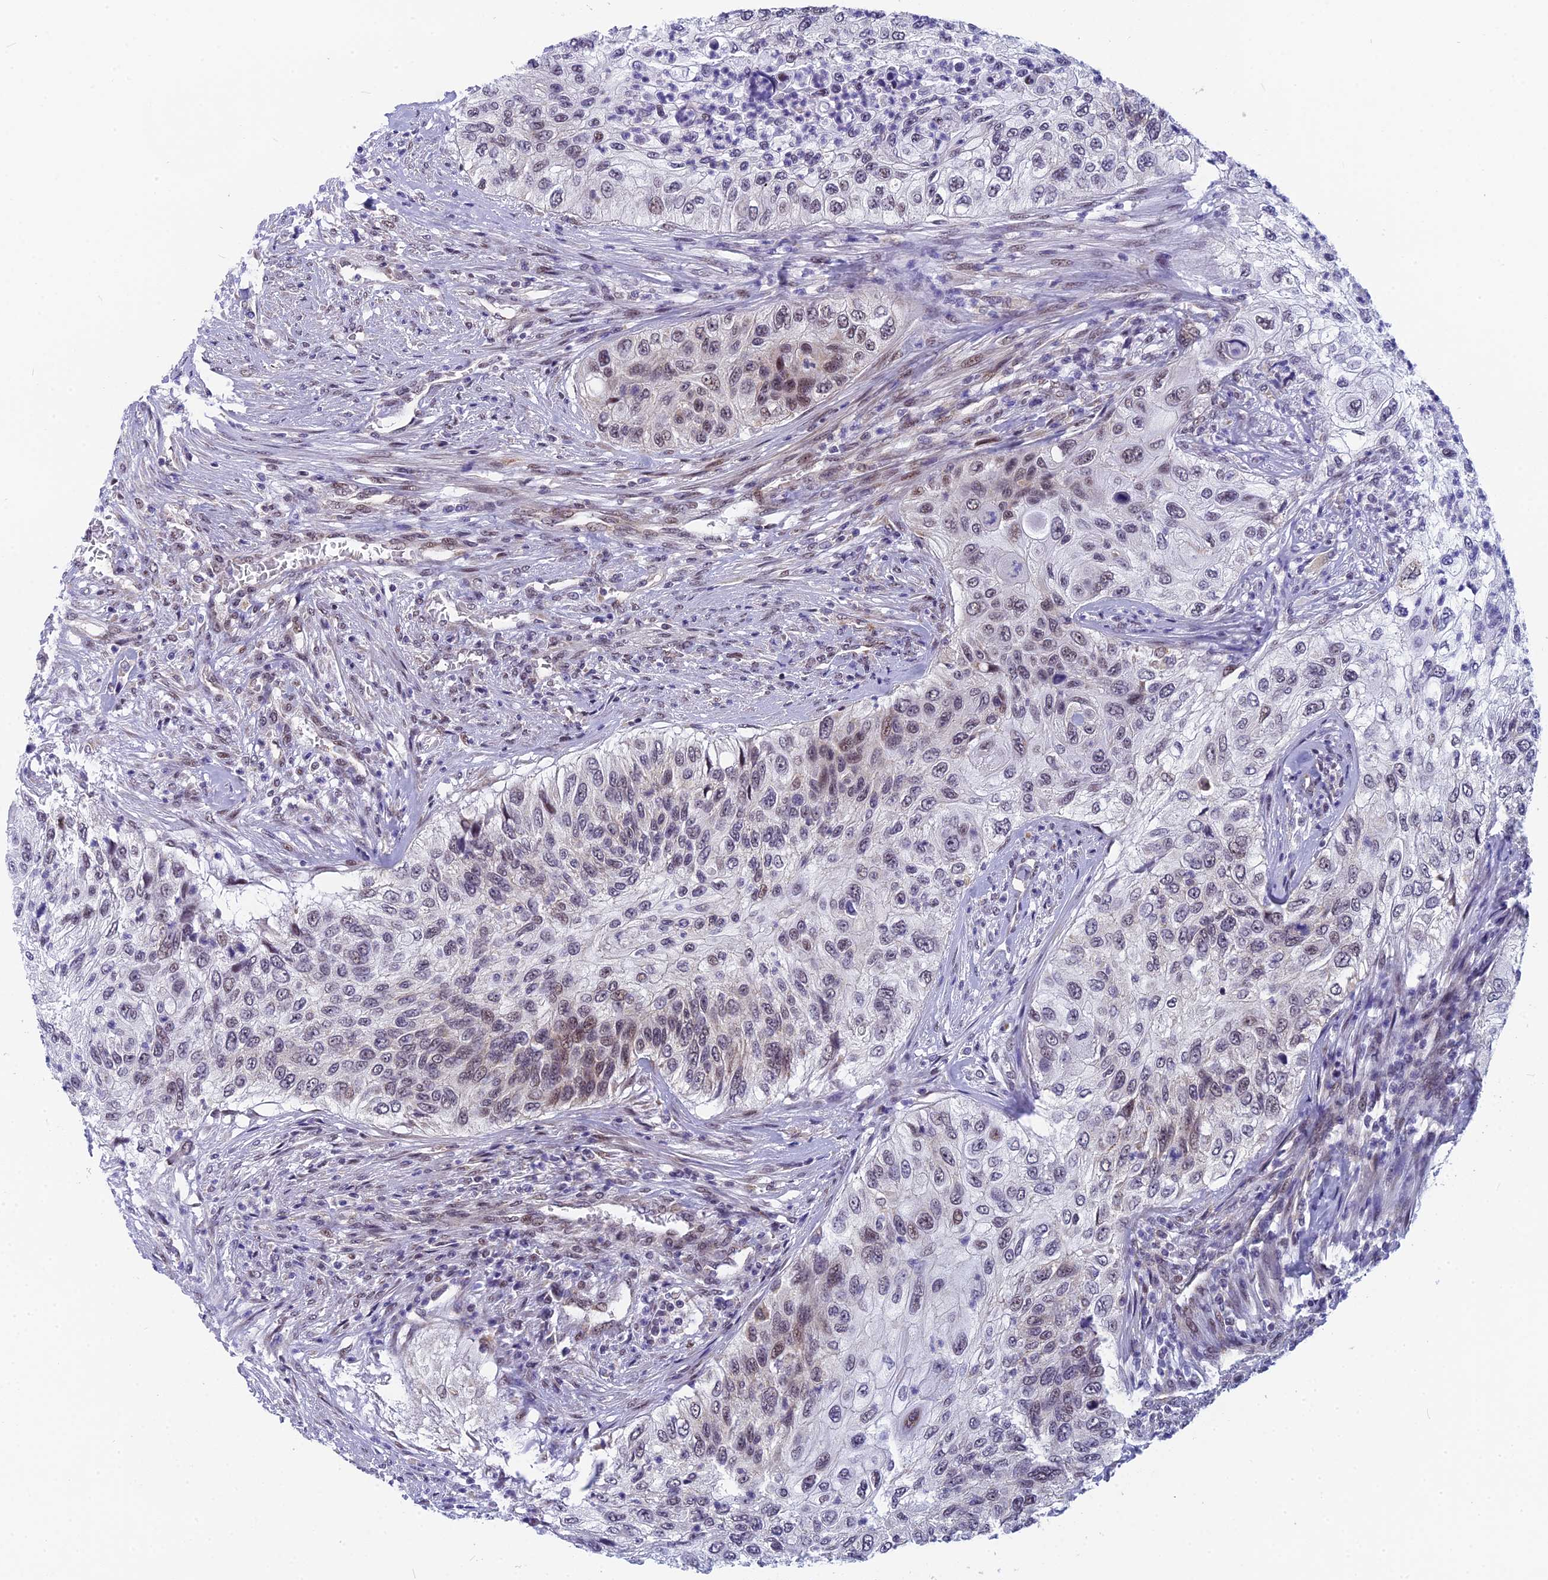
{"staining": {"intensity": "moderate", "quantity": "<25%", "location": "nuclear"}, "tissue": "urothelial cancer", "cell_type": "Tumor cells", "image_type": "cancer", "snomed": [{"axis": "morphology", "description": "Urothelial carcinoma, High grade"}, {"axis": "topography", "description": "Urinary bladder"}], "caption": "This photomicrograph shows immunohistochemistry (IHC) staining of human urothelial cancer, with low moderate nuclear expression in approximately <25% of tumor cells.", "gene": "CMC1", "patient": {"sex": "female", "age": 60}}